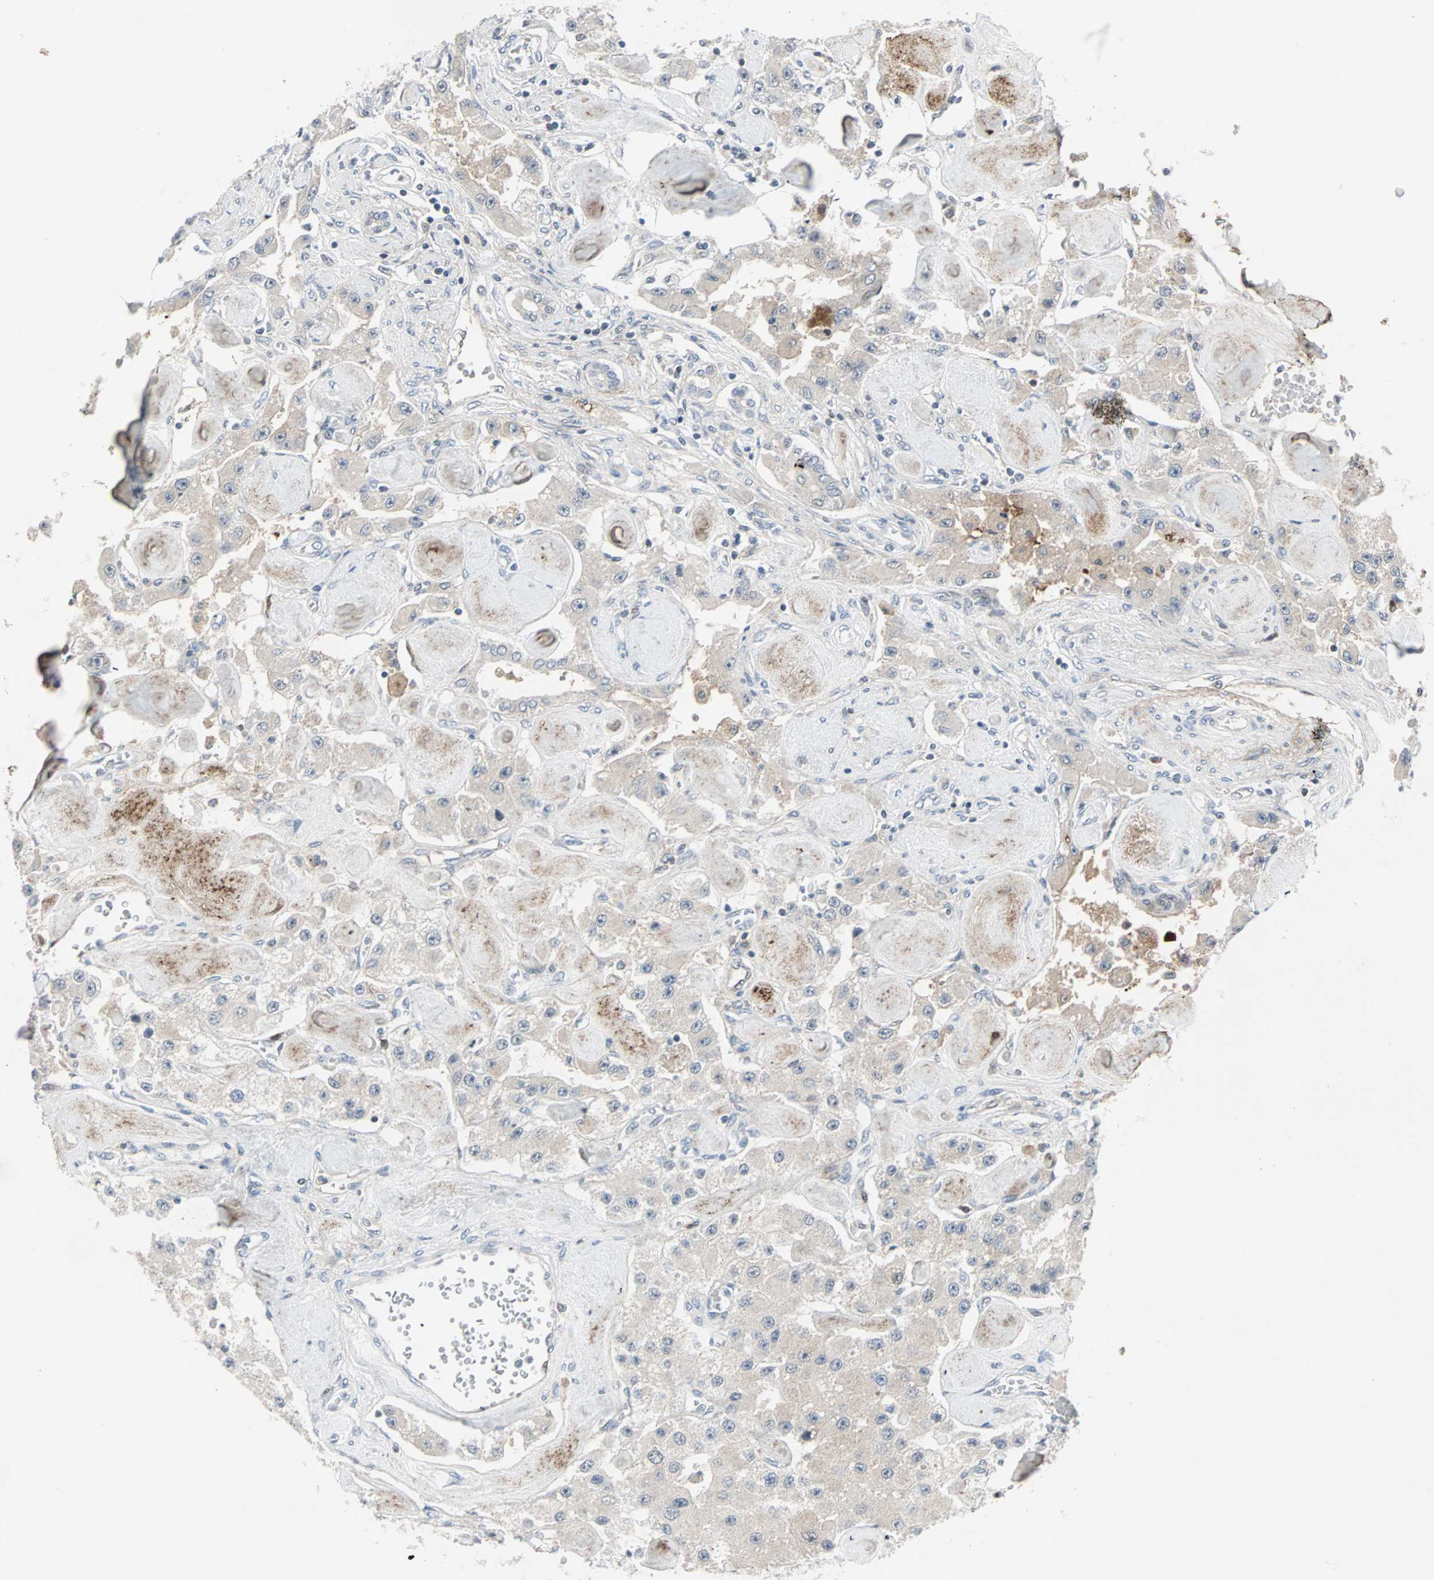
{"staining": {"intensity": "negative", "quantity": "none", "location": "none"}, "tissue": "carcinoid", "cell_type": "Tumor cells", "image_type": "cancer", "snomed": [{"axis": "morphology", "description": "Carcinoid, malignant, NOS"}, {"axis": "topography", "description": "Pancreas"}], "caption": "Tumor cells are negative for brown protein staining in carcinoid.", "gene": "CASP3", "patient": {"sex": "male", "age": 41}}